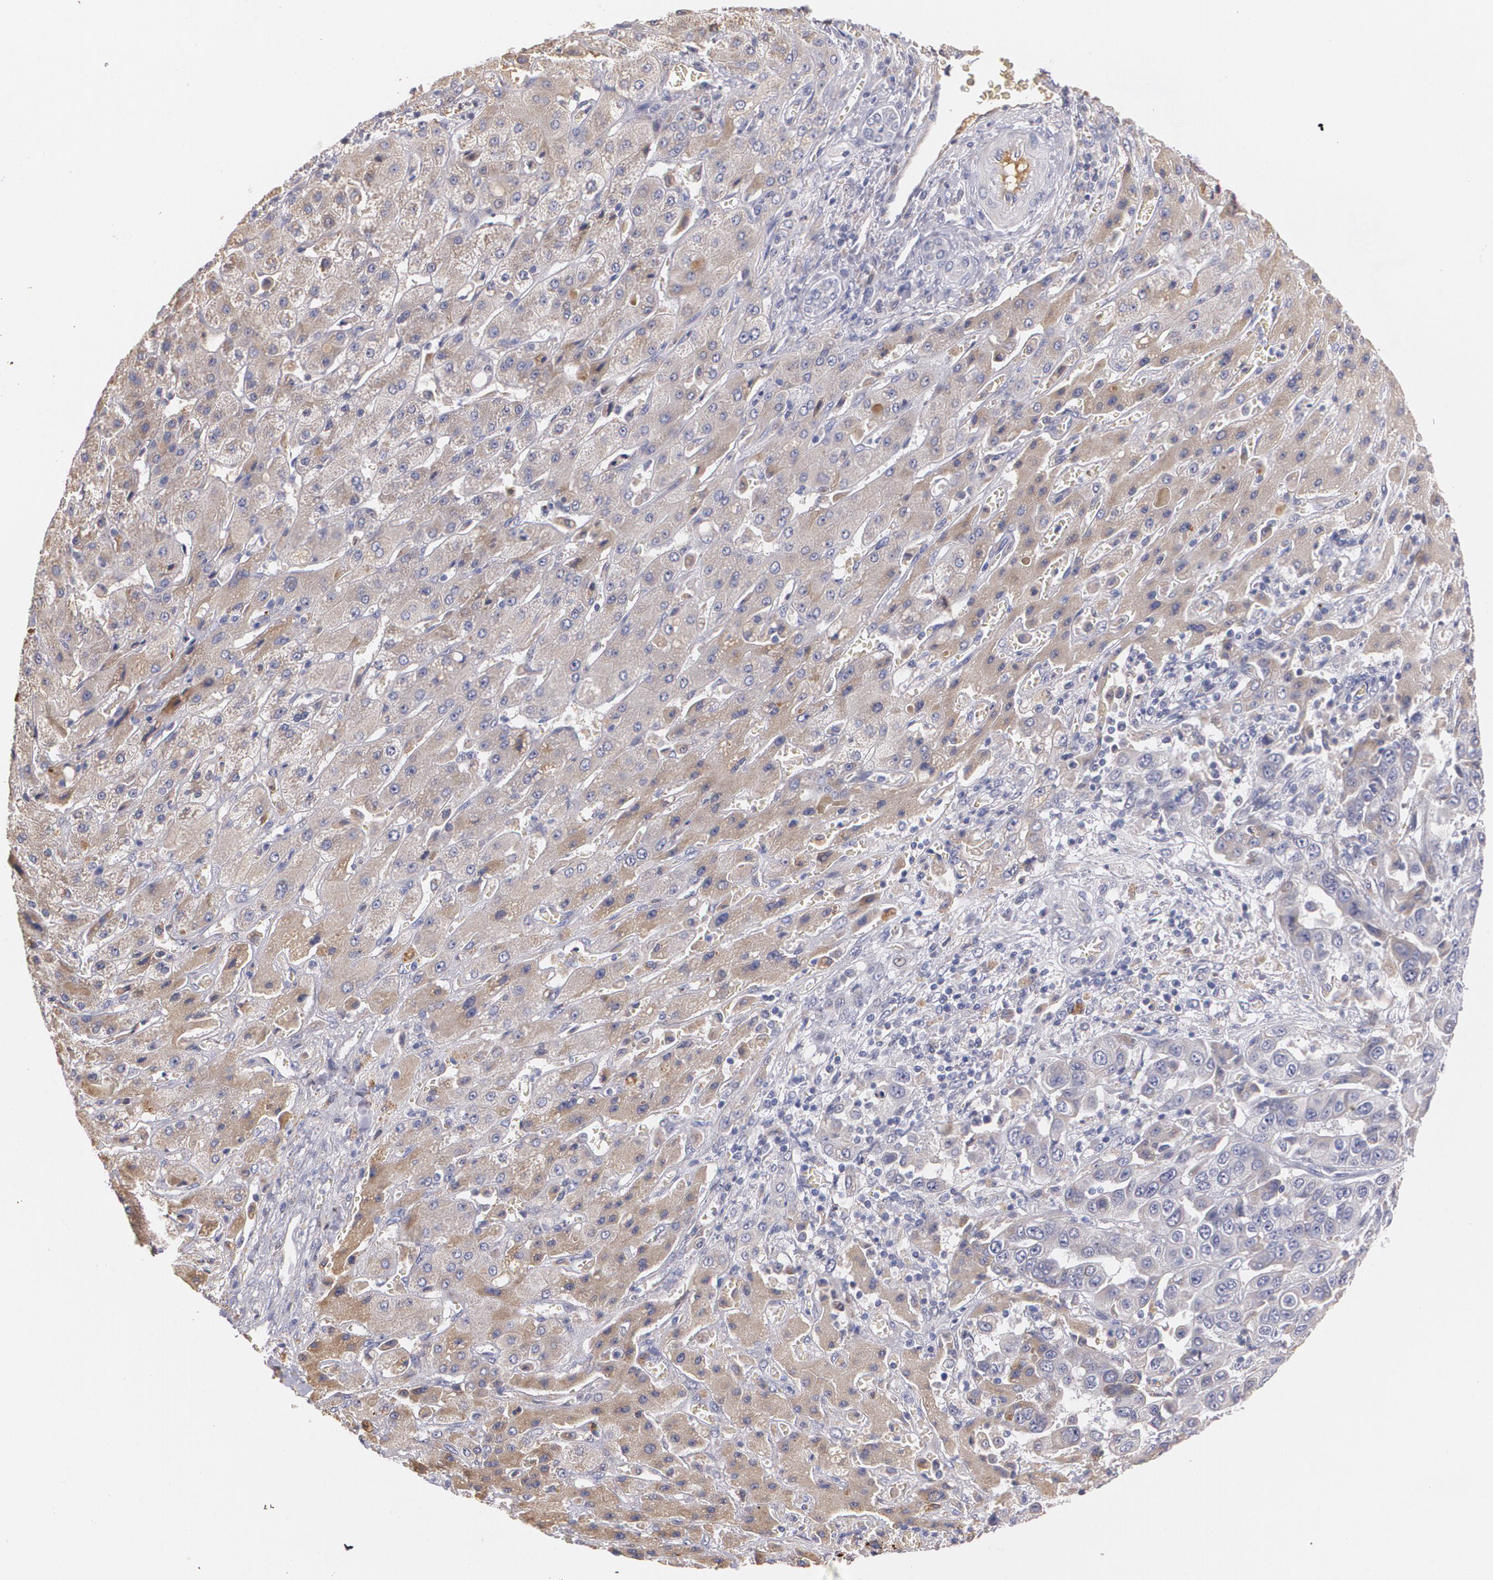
{"staining": {"intensity": "moderate", "quantity": "25%-75%", "location": "cytoplasmic/membranous"}, "tissue": "liver cancer", "cell_type": "Tumor cells", "image_type": "cancer", "snomed": [{"axis": "morphology", "description": "Cholangiocarcinoma"}, {"axis": "topography", "description": "Liver"}], "caption": "Immunohistochemistry histopathology image of neoplastic tissue: cholangiocarcinoma (liver) stained using immunohistochemistry demonstrates medium levels of moderate protein expression localized specifically in the cytoplasmic/membranous of tumor cells, appearing as a cytoplasmic/membranous brown color.", "gene": "AMBP", "patient": {"sex": "female", "age": 52}}